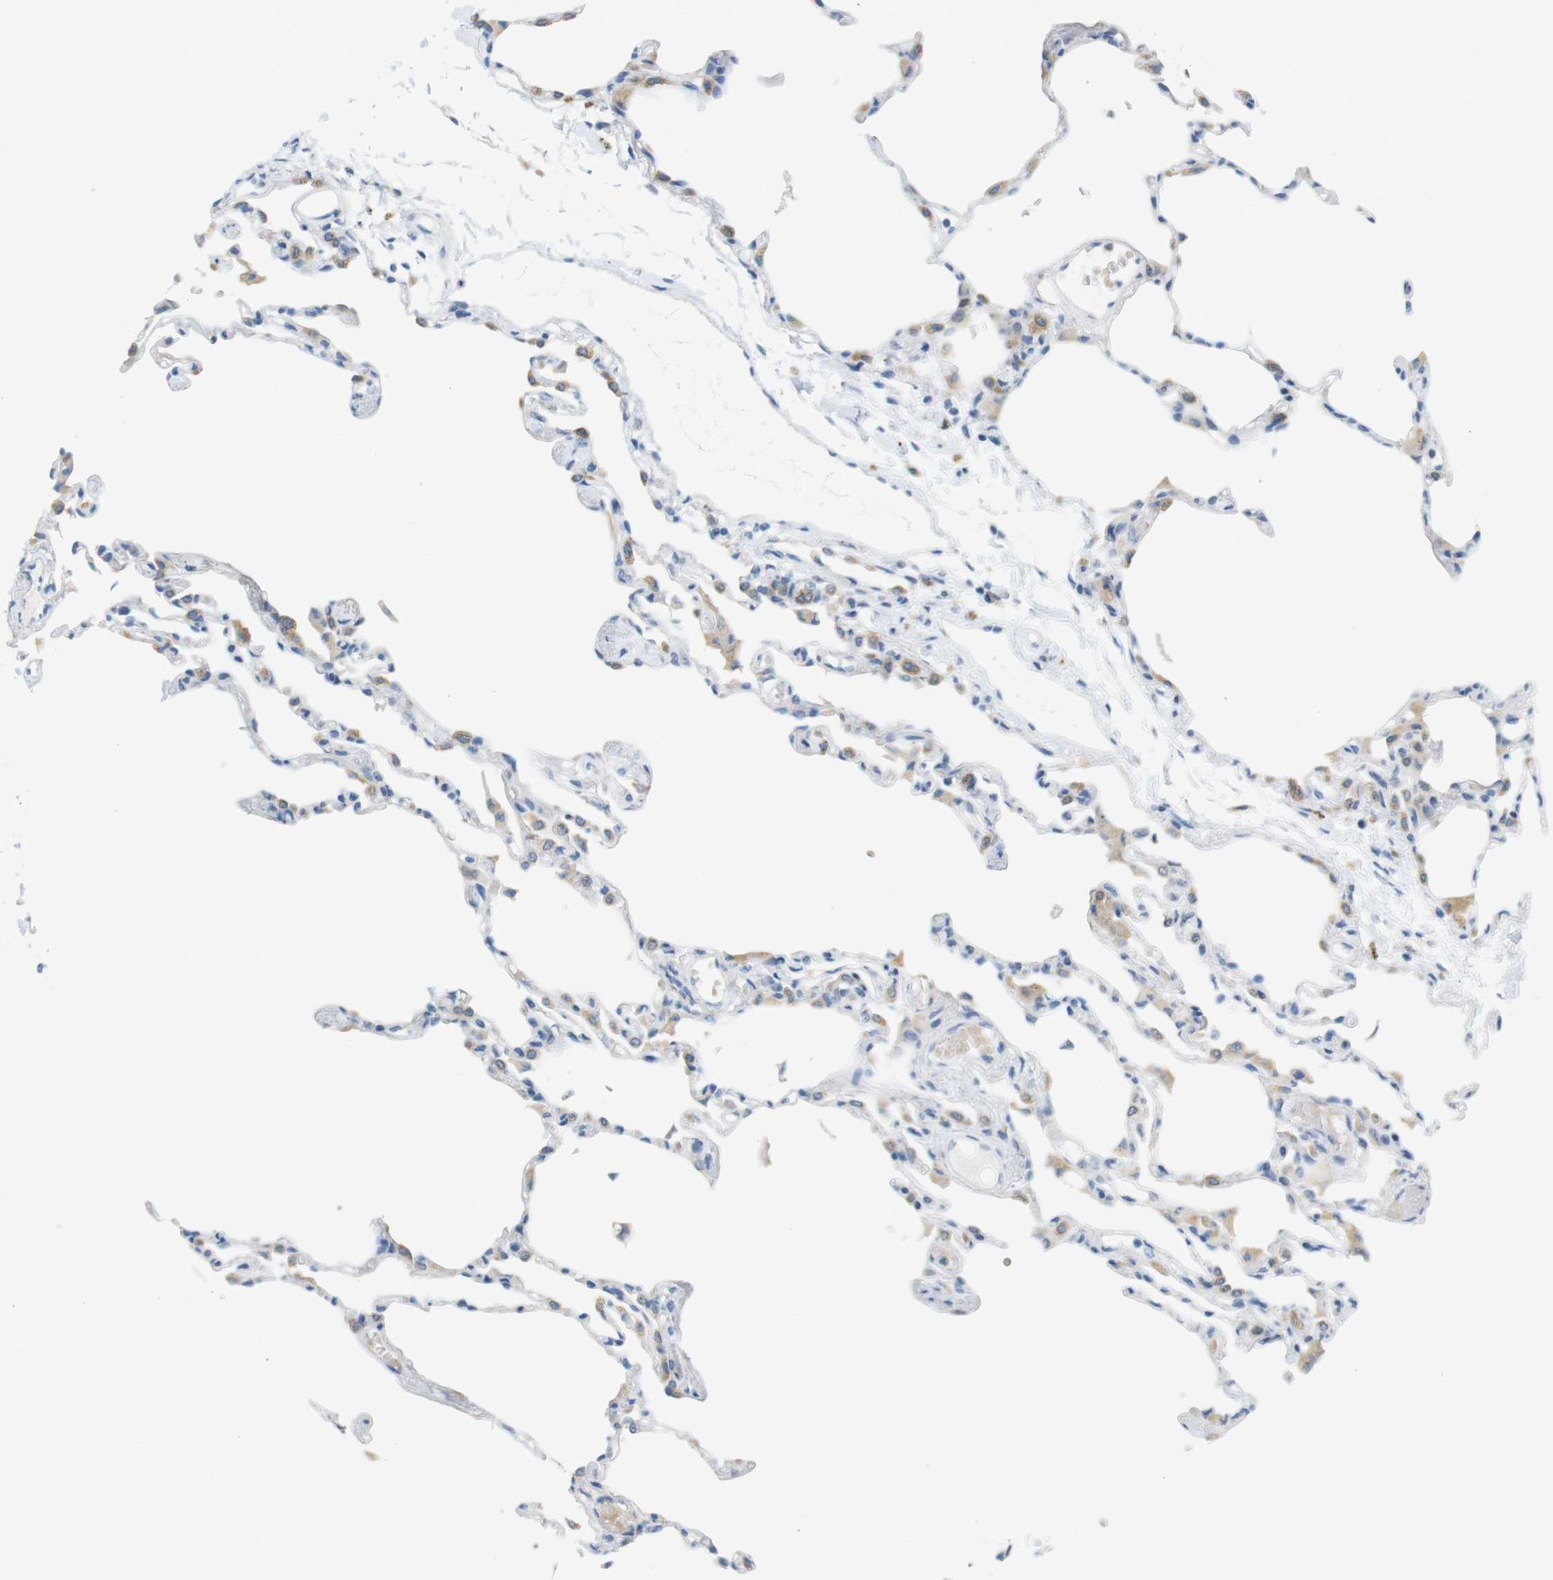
{"staining": {"intensity": "moderate", "quantity": "25%-75%", "location": "cytoplasmic/membranous"}, "tissue": "lung", "cell_type": "Alveolar cells", "image_type": "normal", "snomed": [{"axis": "morphology", "description": "Normal tissue, NOS"}, {"axis": "topography", "description": "Lung"}], "caption": "Immunohistochemical staining of normal human lung exhibits 25%-75% levels of moderate cytoplasmic/membranous protein positivity in approximately 25%-75% of alveolar cells.", "gene": "LRRK2", "patient": {"sex": "female", "age": 49}}